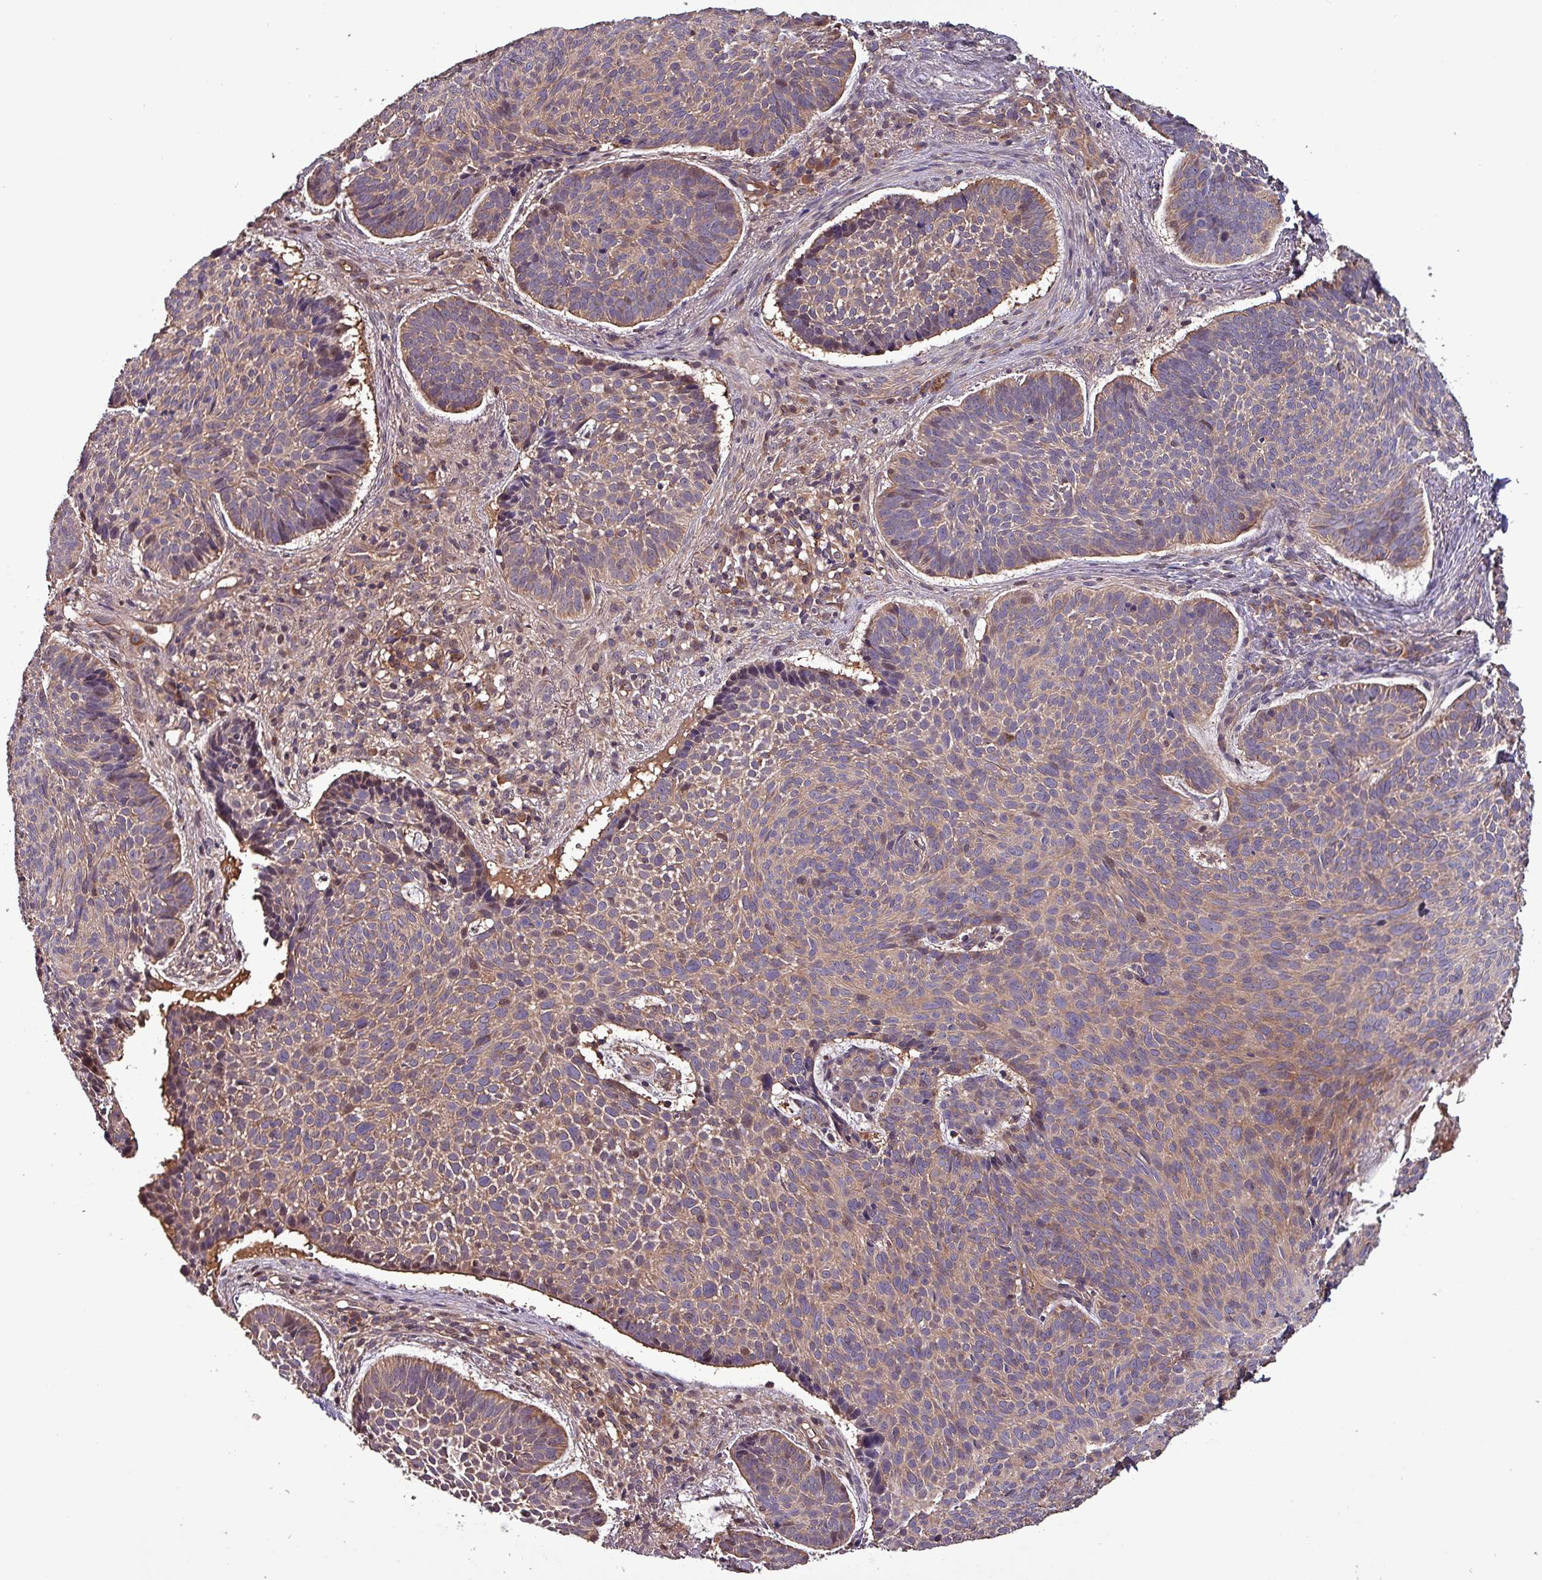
{"staining": {"intensity": "weak", "quantity": ">75%", "location": "cytoplasmic/membranous"}, "tissue": "skin cancer", "cell_type": "Tumor cells", "image_type": "cancer", "snomed": [{"axis": "morphology", "description": "Basal cell carcinoma"}, {"axis": "topography", "description": "Skin"}], "caption": "Skin cancer stained with a brown dye reveals weak cytoplasmic/membranous positive staining in about >75% of tumor cells.", "gene": "PAFAH1B2", "patient": {"sex": "male", "age": 70}}